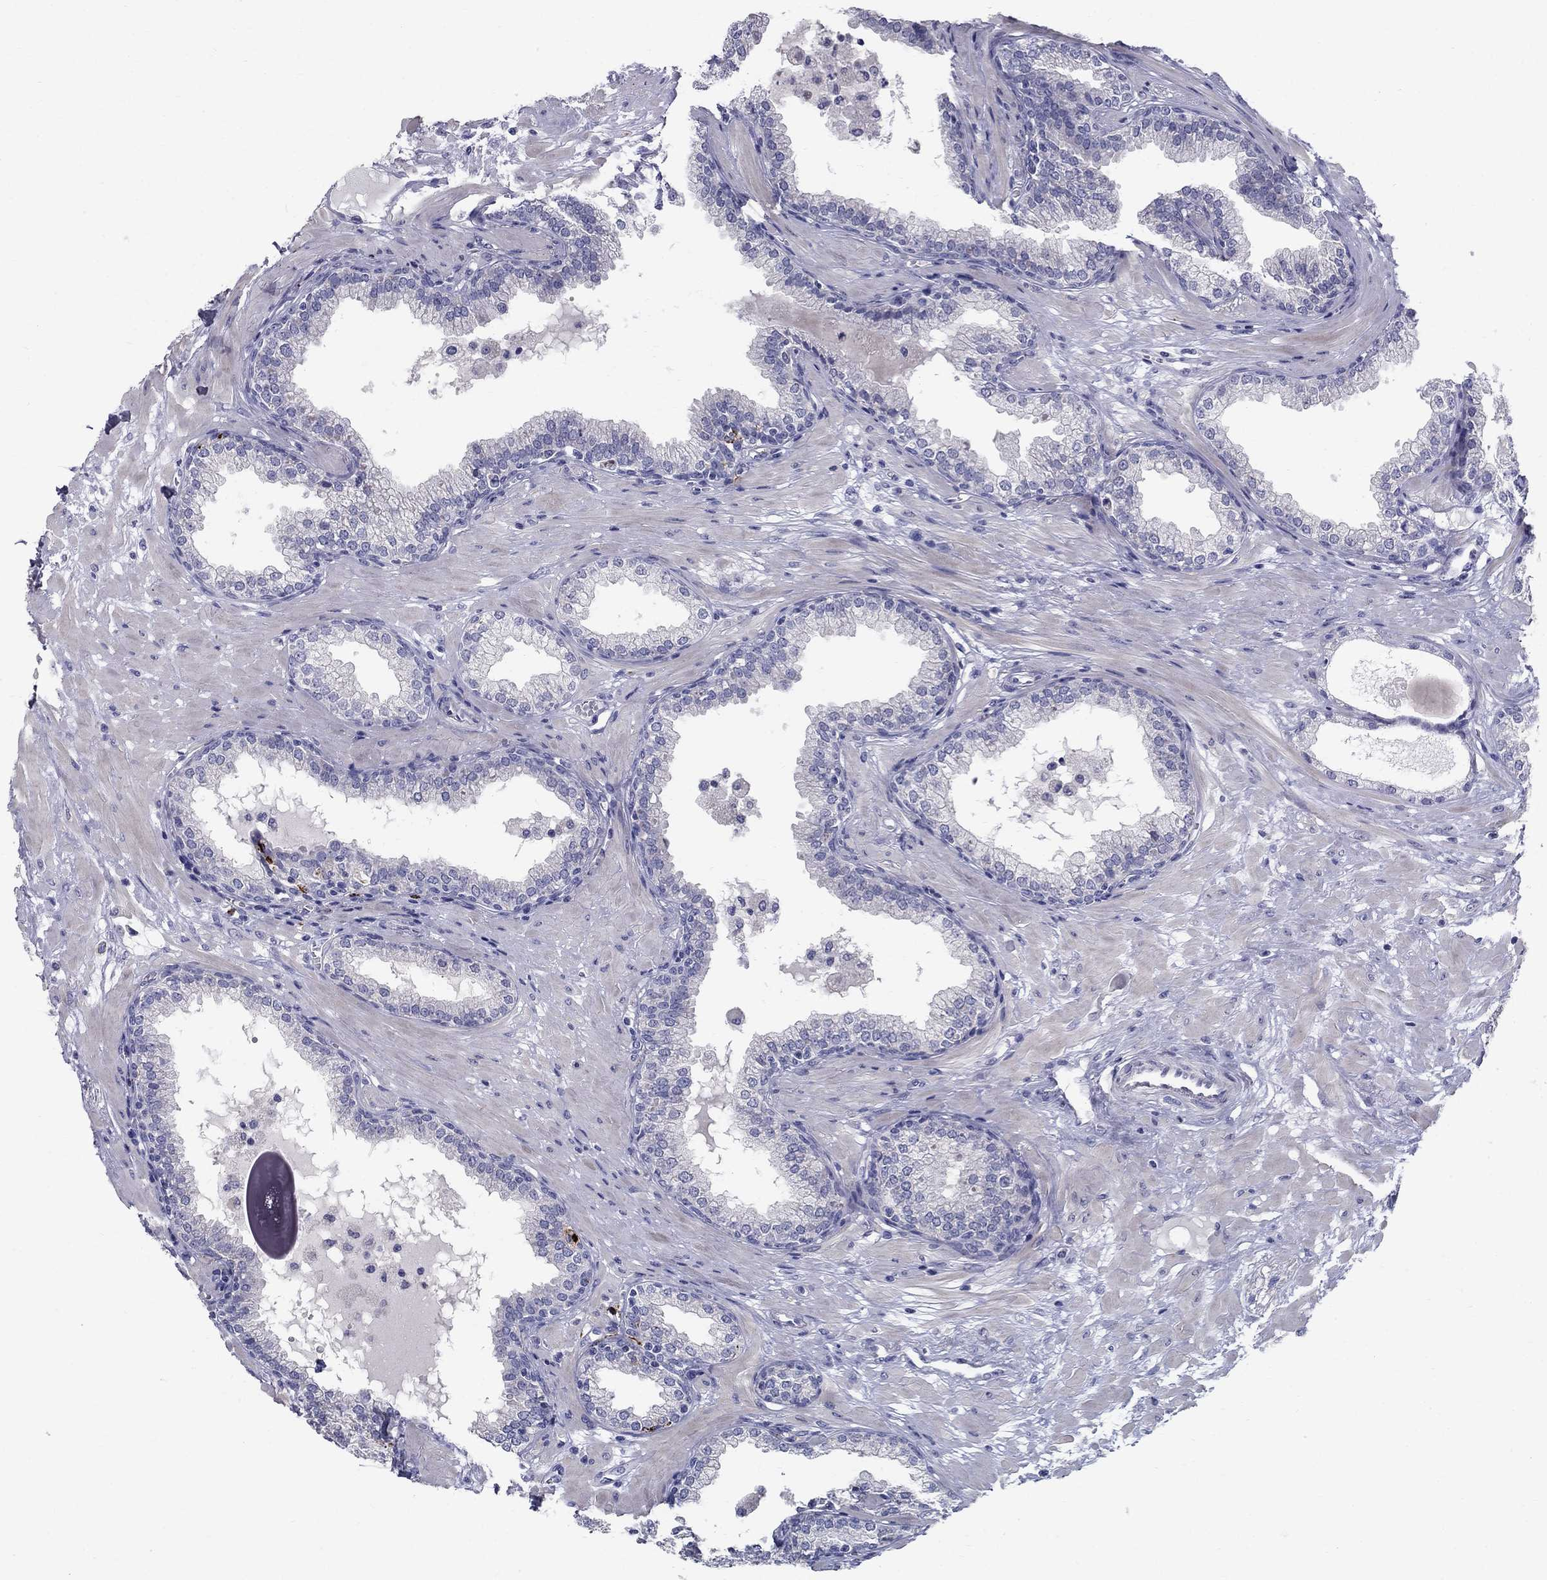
{"staining": {"intensity": "negative", "quantity": "none", "location": "none"}, "tissue": "prostate", "cell_type": "Glandular cells", "image_type": "normal", "snomed": [{"axis": "morphology", "description": "Normal tissue, NOS"}, {"axis": "topography", "description": "Prostate"}], "caption": "This micrograph is of benign prostate stained with immunohistochemistry (IHC) to label a protein in brown with the nuclei are counter-stained blue. There is no staining in glandular cells. (Stains: DAB immunohistochemistry with hematoxylin counter stain, Microscopy: brightfield microscopy at high magnification).", "gene": "TP53TG5", "patient": {"sex": "male", "age": 64}}